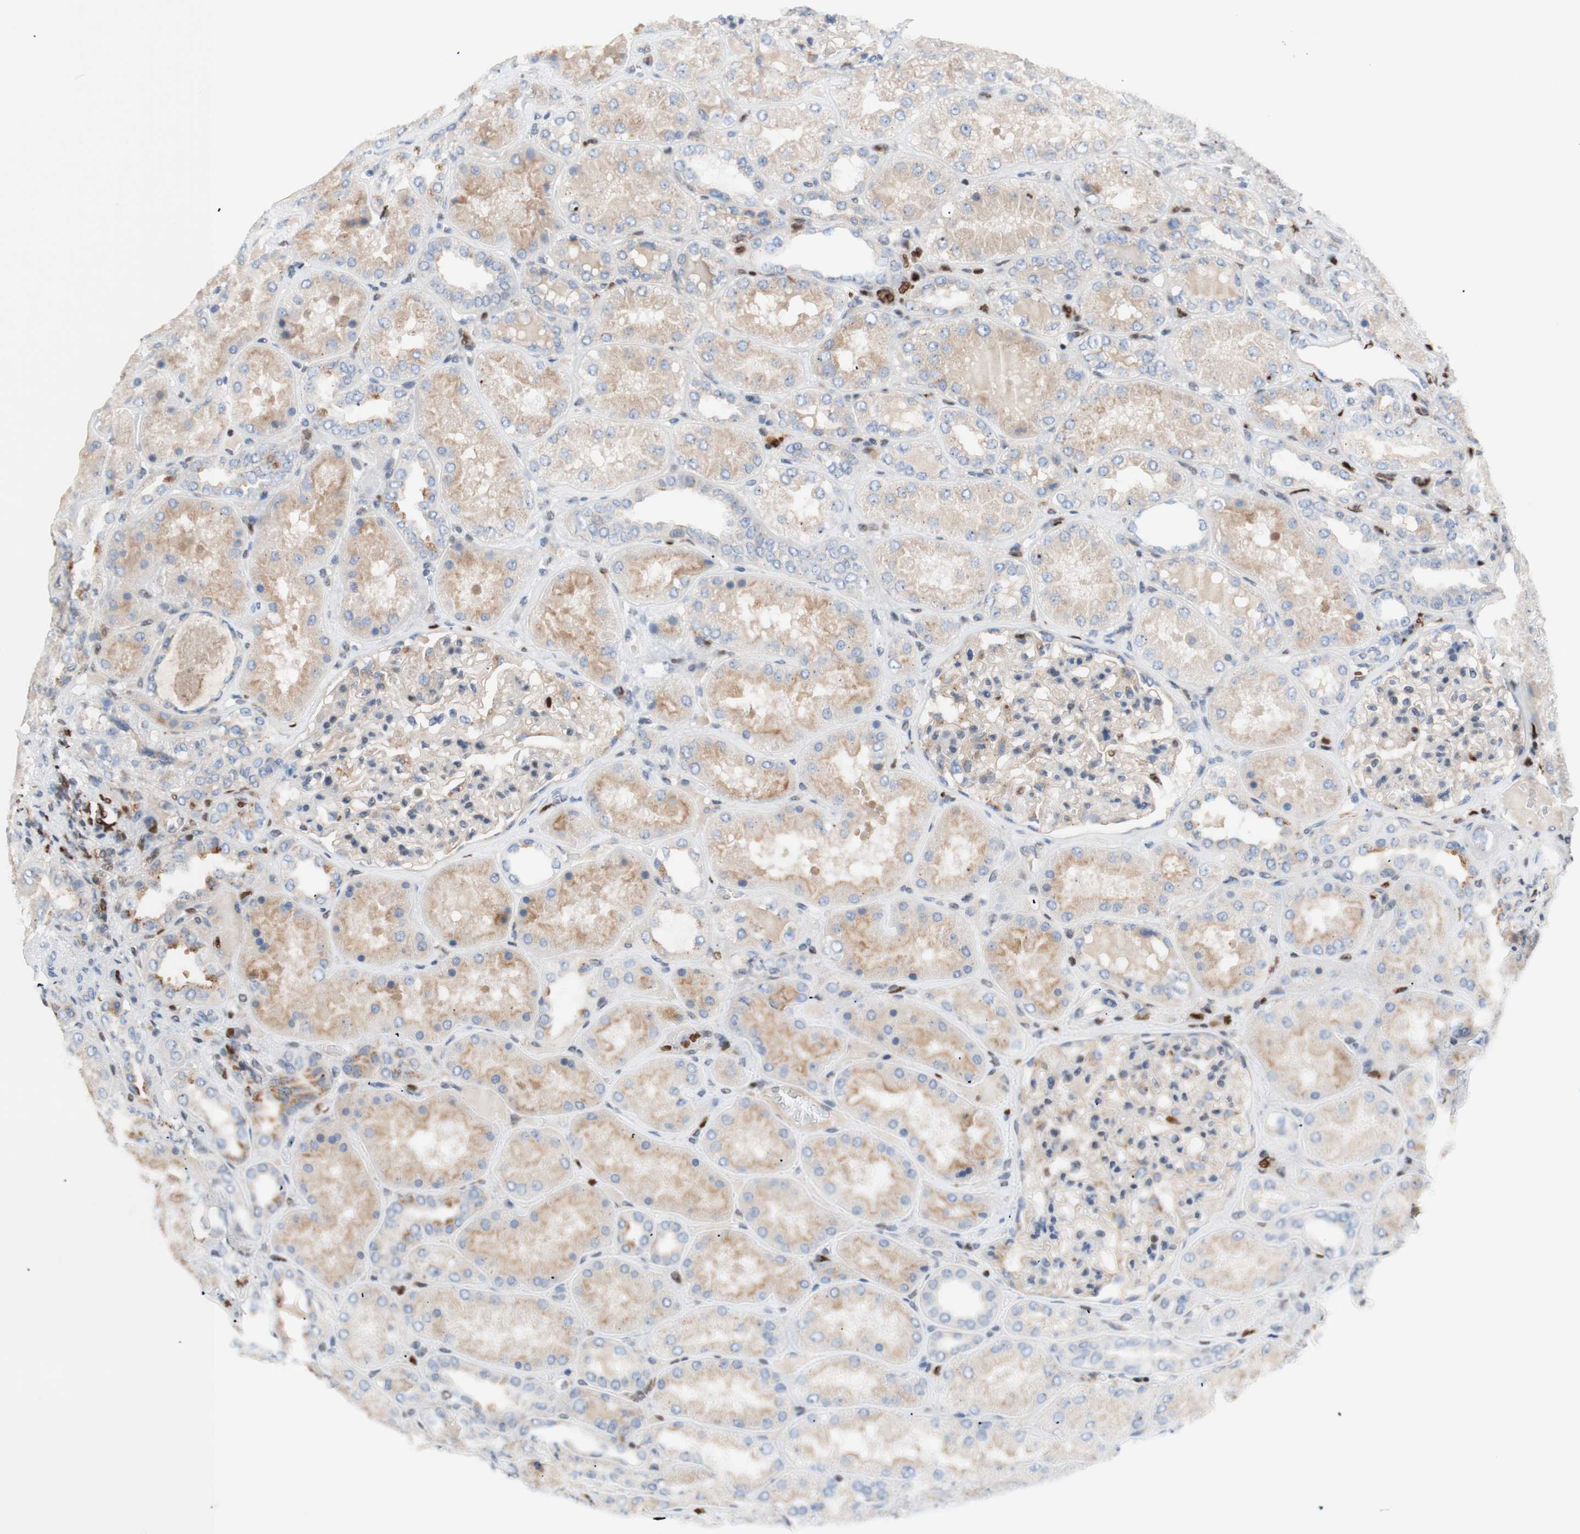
{"staining": {"intensity": "weak", "quantity": "25%-75%", "location": "cytoplasmic/membranous"}, "tissue": "kidney", "cell_type": "Cells in glomeruli", "image_type": "normal", "snomed": [{"axis": "morphology", "description": "Normal tissue, NOS"}, {"axis": "topography", "description": "Kidney"}], "caption": "This image demonstrates normal kidney stained with IHC to label a protein in brown. The cytoplasmic/membranous of cells in glomeruli show weak positivity for the protein. Nuclei are counter-stained blue.", "gene": "EED", "patient": {"sex": "female", "age": 56}}